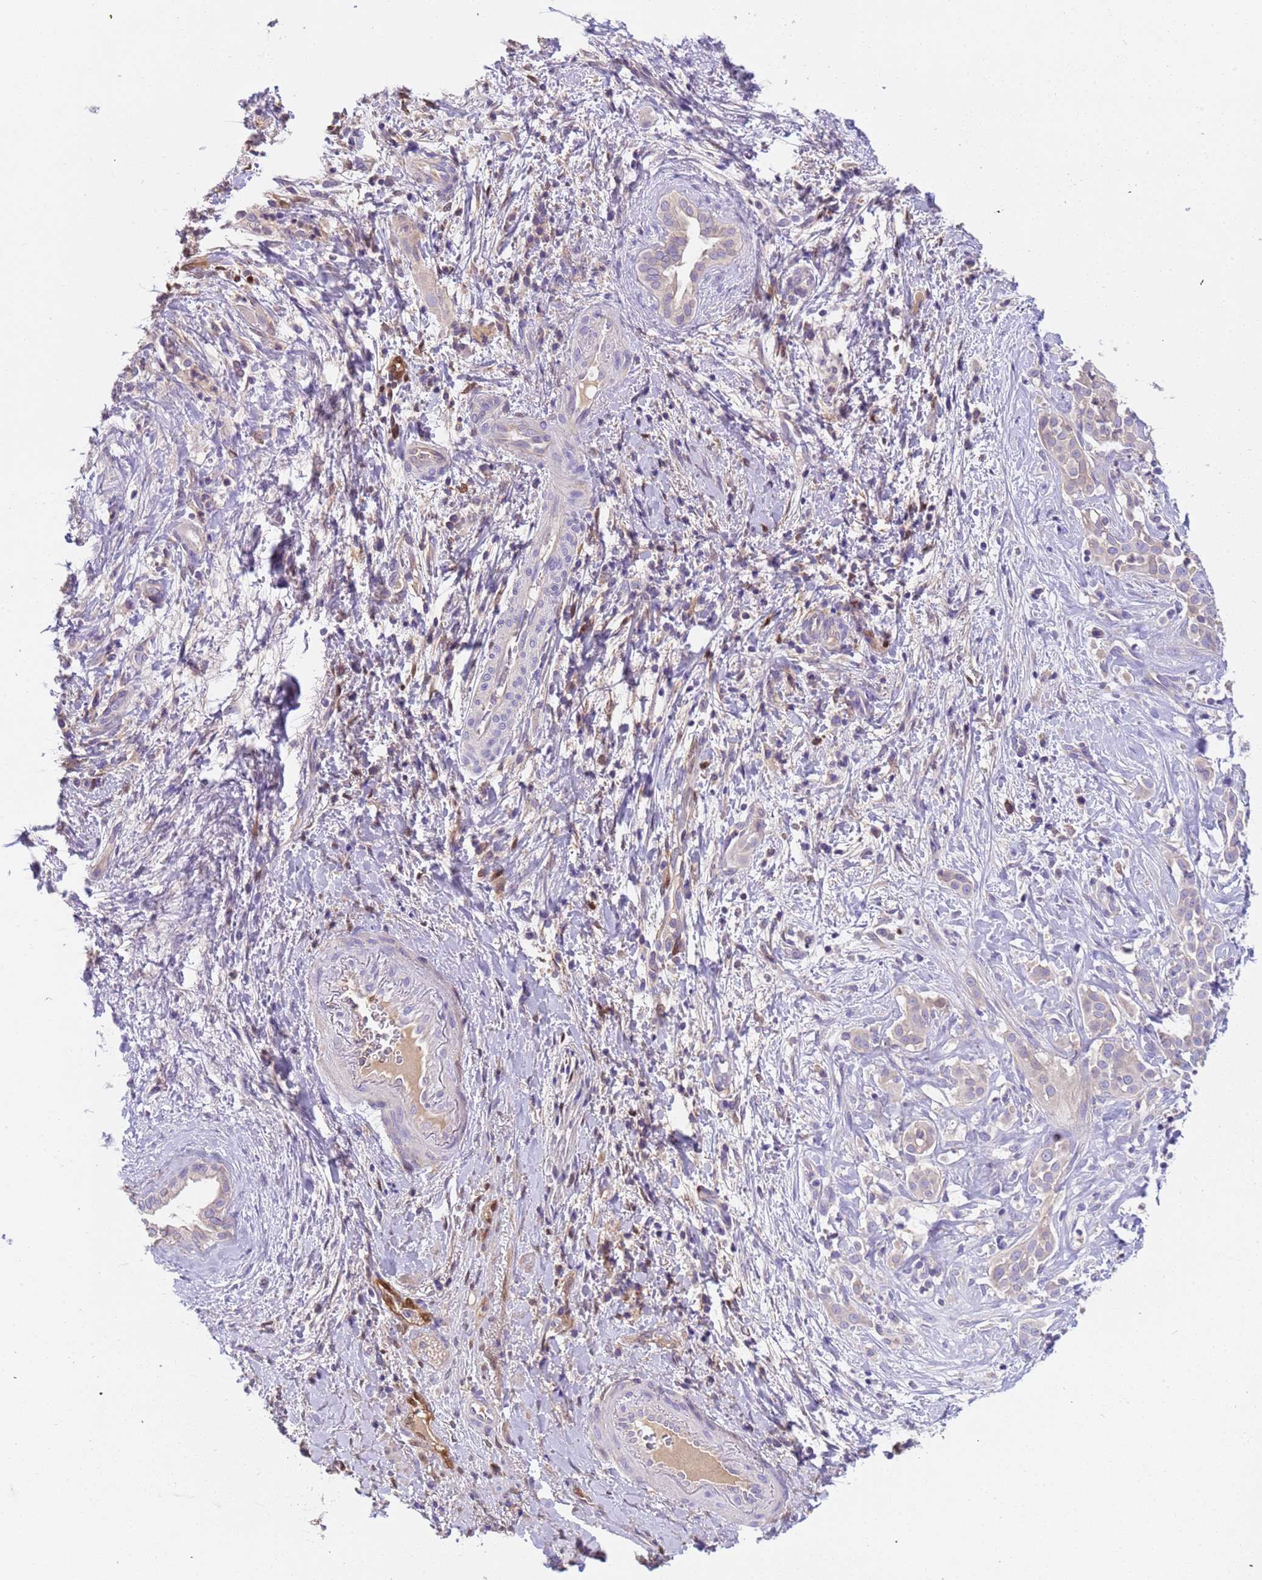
{"staining": {"intensity": "negative", "quantity": "none", "location": "none"}, "tissue": "liver cancer", "cell_type": "Tumor cells", "image_type": "cancer", "snomed": [{"axis": "morphology", "description": "Cholangiocarcinoma"}, {"axis": "topography", "description": "Liver"}], "caption": "The immunohistochemistry (IHC) histopathology image has no significant staining in tumor cells of cholangiocarcinoma (liver) tissue.", "gene": "PLCXD3", "patient": {"sex": "male", "age": 67}}